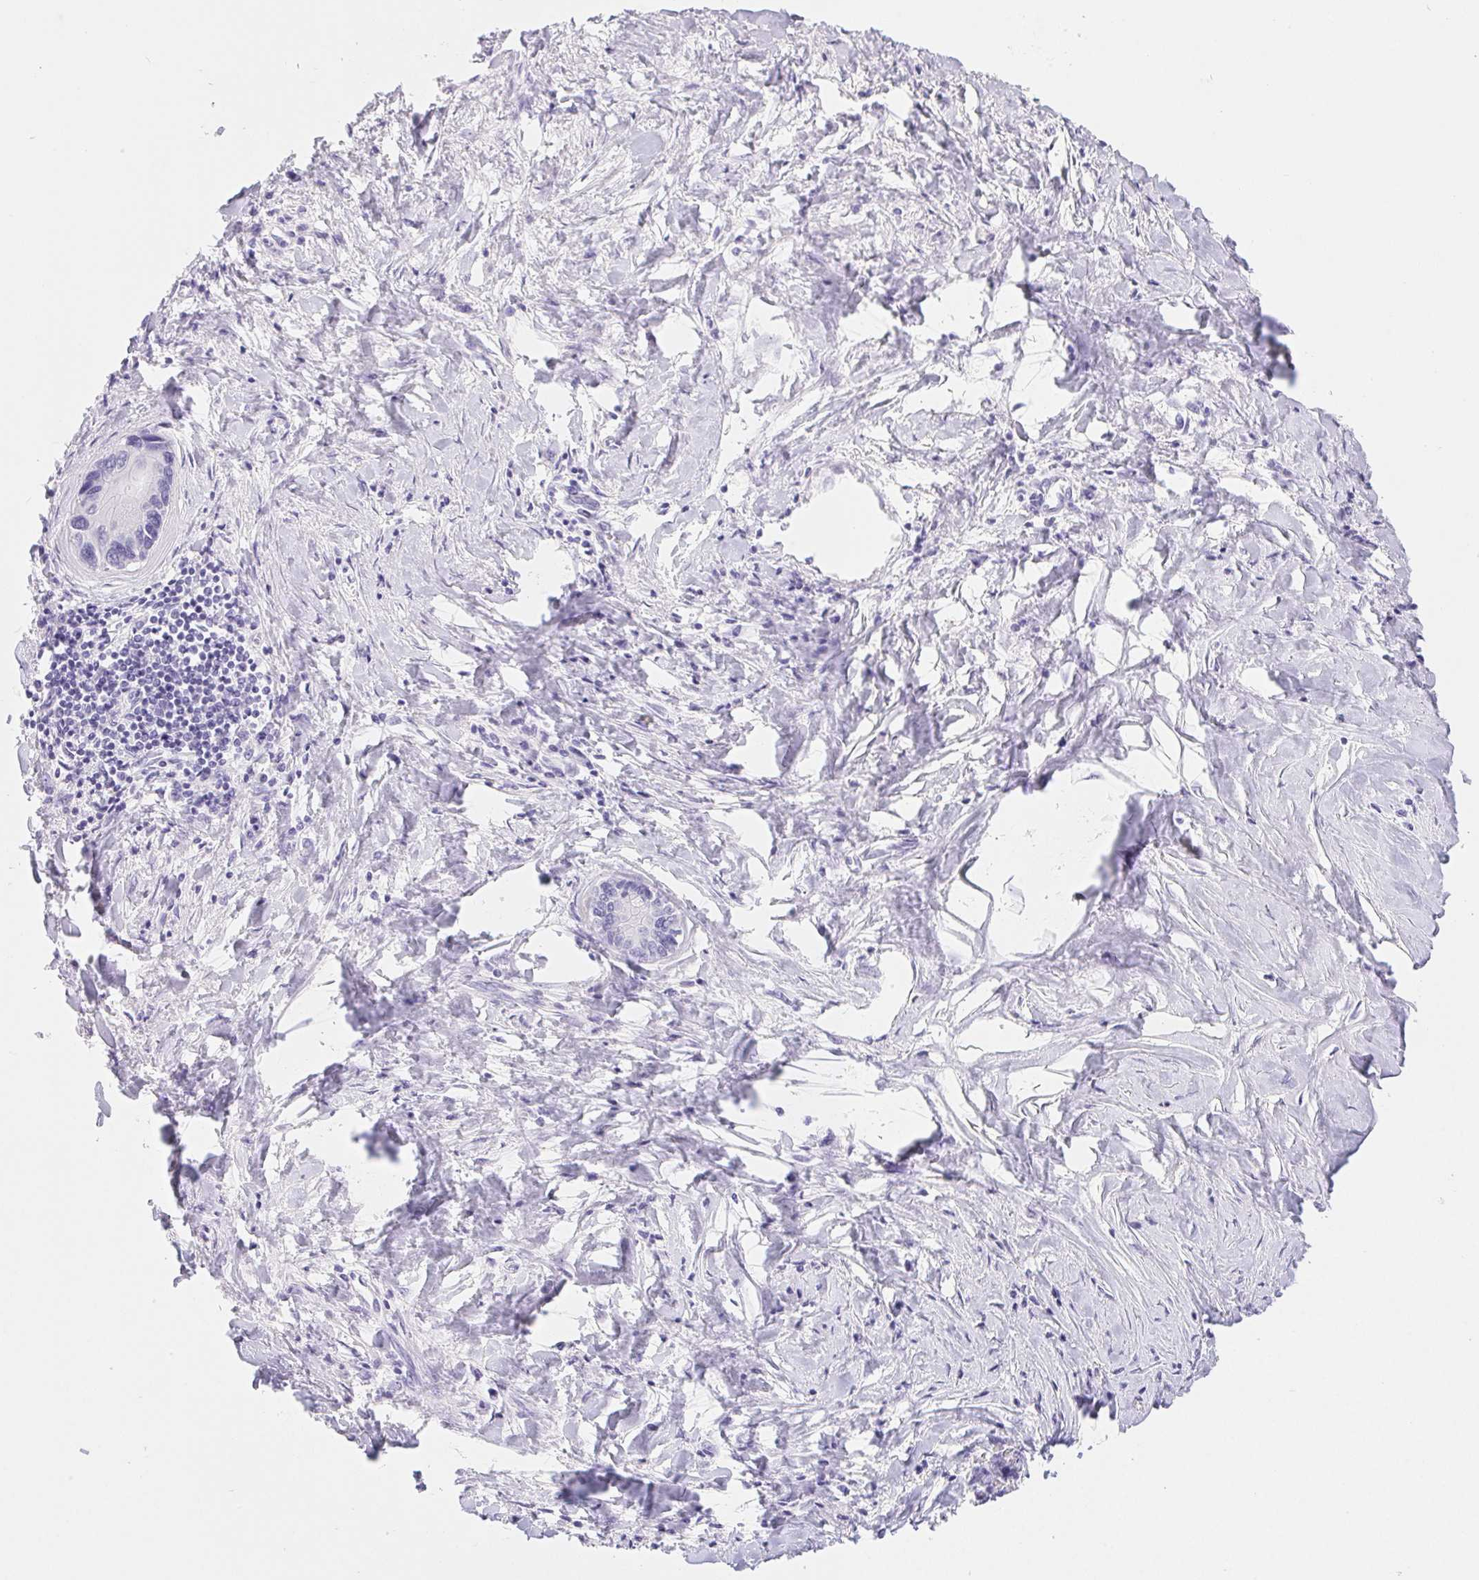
{"staining": {"intensity": "negative", "quantity": "none", "location": "none"}, "tissue": "liver cancer", "cell_type": "Tumor cells", "image_type": "cancer", "snomed": [{"axis": "morphology", "description": "Cholangiocarcinoma"}, {"axis": "topography", "description": "Liver"}], "caption": "An IHC micrograph of liver cholangiocarcinoma is shown. There is no staining in tumor cells of liver cholangiocarcinoma.", "gene": "PNLIP", "patient": {"sex": "male", "age": 66}}